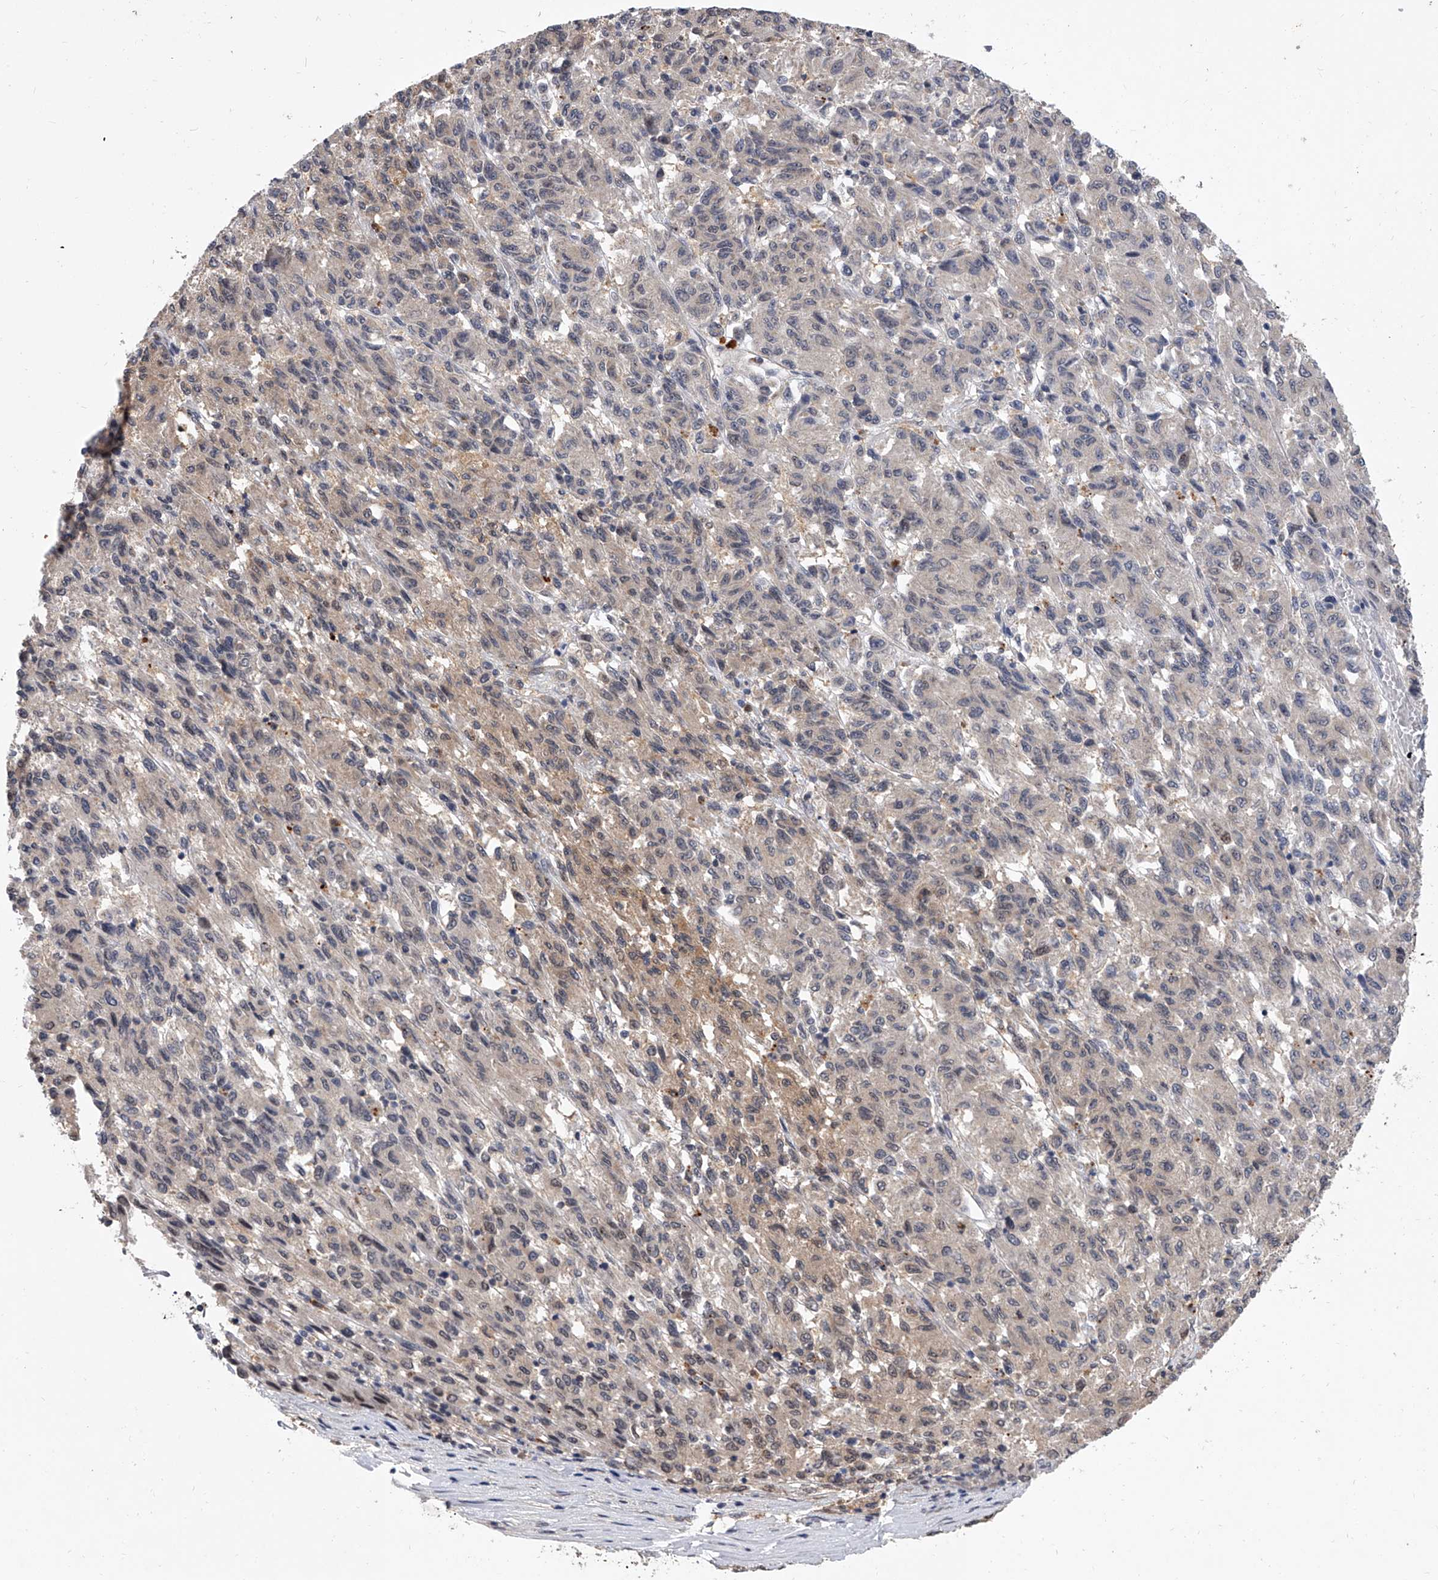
{"staining": {"intensity": "weak", "quantity": "<25%", "location": "cytoplasmic/membranous"}, "tissue": "melanoma", "cell_type": "Tumor cells", "image_type": "cancer", "snomed": [{"axis": "morphology", "description": "Malignant melanoma, Metastatic site"}, {"axis": "topography", "description": "Lung"}], "caption": "High magnification brightfield microscopy of malignant melanoma (metastatic site) stained with DAB (3,3'-diaminobenzidine) (brown) and counterstained with hematoxylin (blue): tumor cells show no significant staining.", "gene": "BHLHE23", "patient": {"sex": "male", "age": 64}}